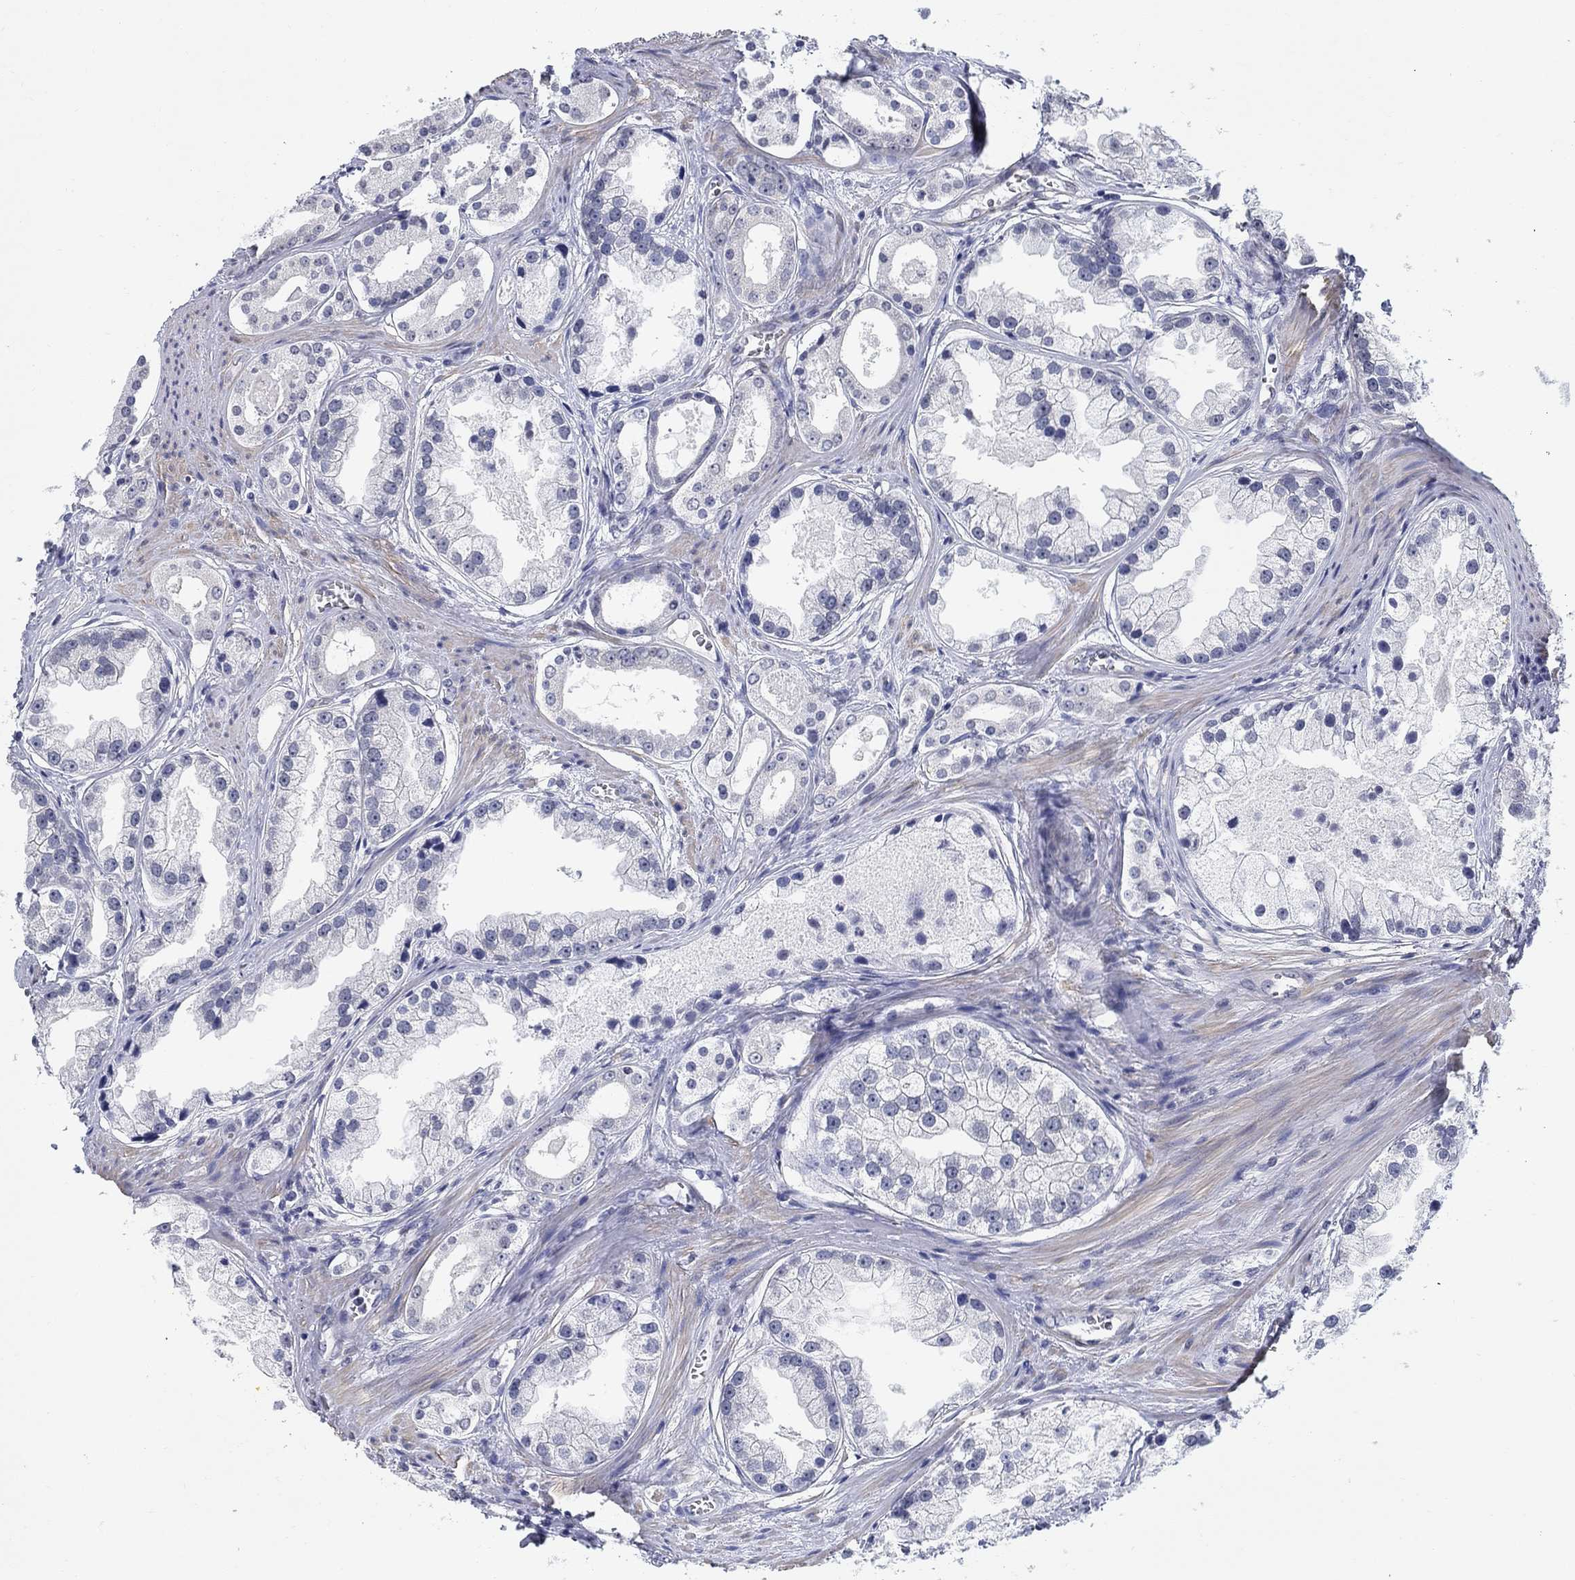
{"staining": {"intensity": "negative", "quantity": "none", "location": "none"}, "tissue": "prostate cancer", "cell_type": "Tumor cells", "image_type": "cancer", "snomed": [{"axis": "morphology", "description": "Adenocarcinoma, NOS"}, {"axis": "topography", "description": "Prostate"}], "caption": "IHC of prostate adenocarcinoma demonstrates no positivity in tumor cells. The staining was performed using DAB (3,3'-diaminobenzidine) to visualize the protein expression in brown, while the nuclei were stained in blue with hematoxylin (Magnification: 20x).", "gene": "OTUB2", "patient": {"sex": "male", "age": 61}}